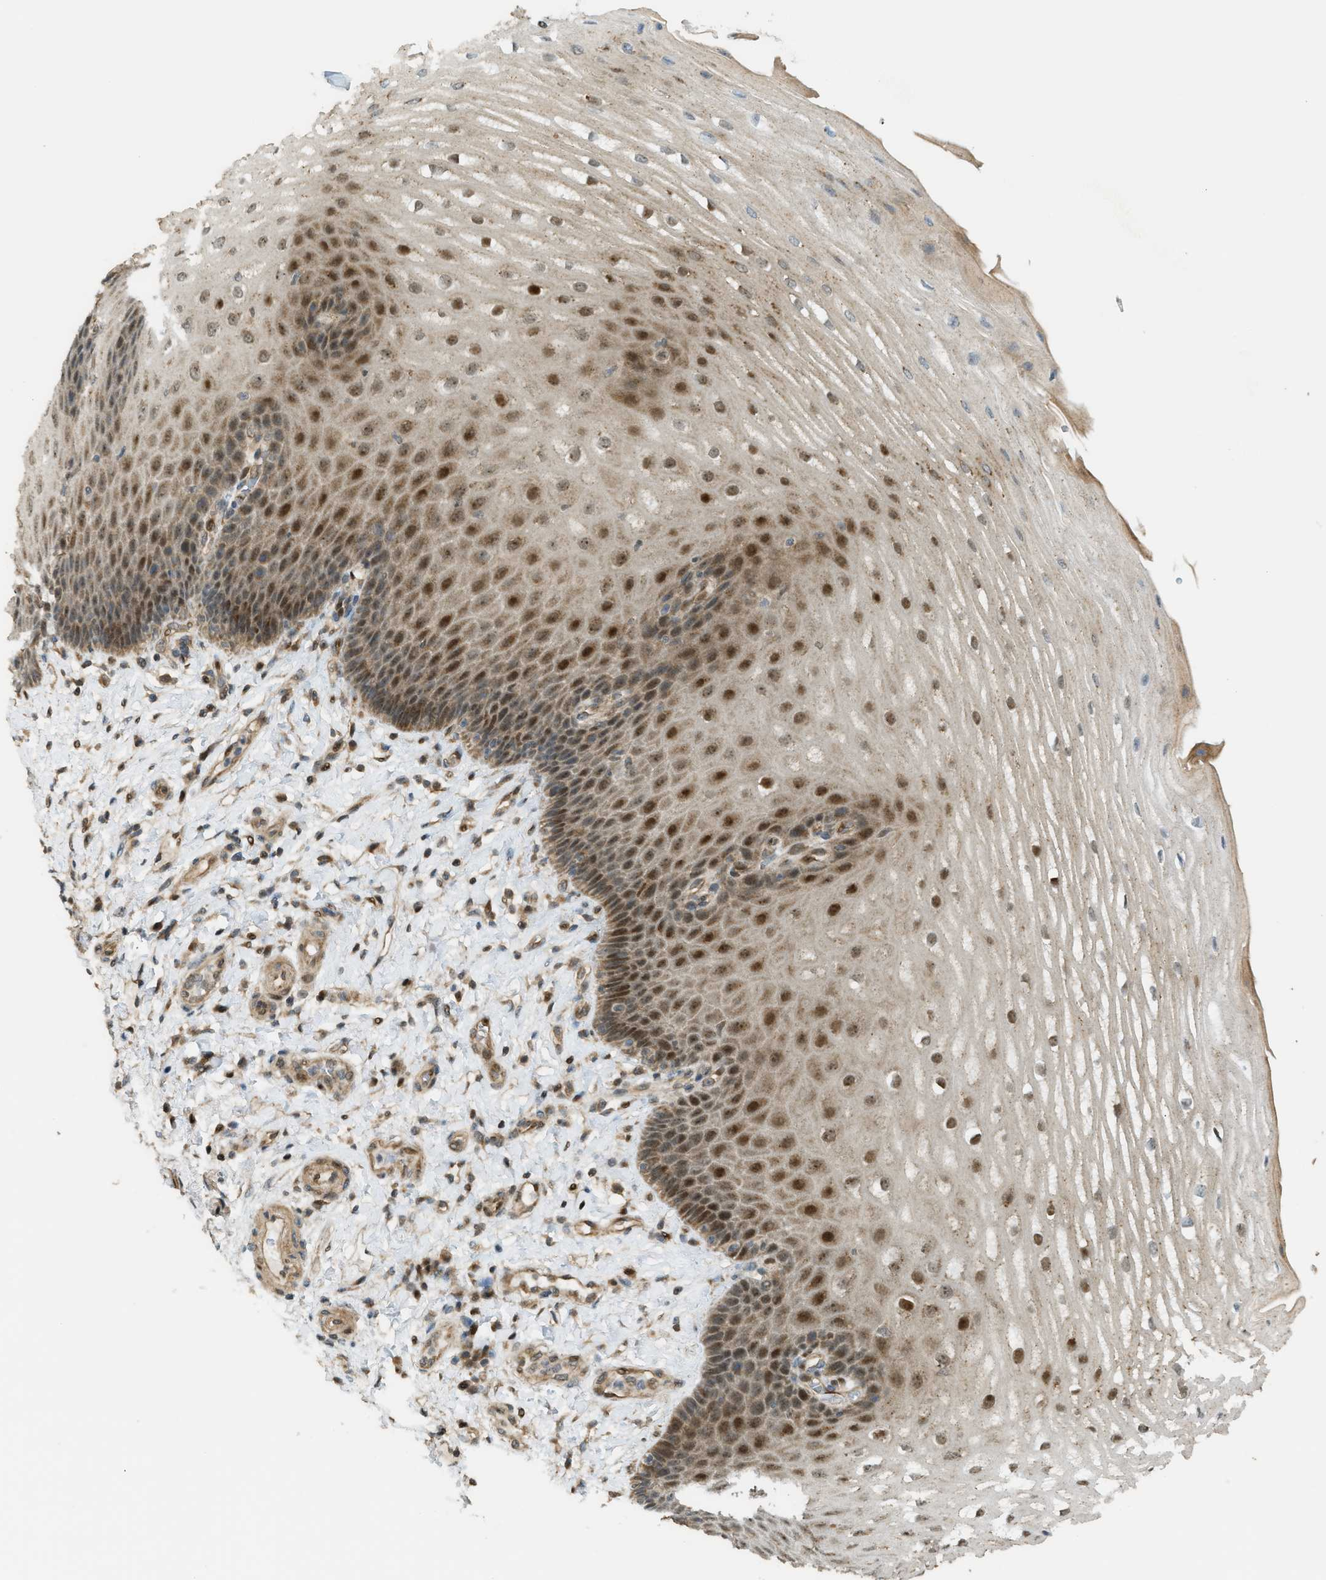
{"staining": {"intensity": "strong", "quantity": ">75%", "location": "cytoplasmic/membranous,nuclear"}, "tissue": "esophagus", "cell_type": "Squamous epithelial cells", "image_type": "normal", "snomed": [{"axis": "morphology", "description": "Normal tissue, NOS"}, {"axis": "topography", "description": "Esophagus"}], "caption": "DAB immunohistochemical staining of unremarkable human esophagus displays strong cytoplasmic/membranous,nuclear protein staining in approximately >75% of squamous epithelial cells.", "gene": "CCDC186", "patient": {"sex": "male", "age": 54}}